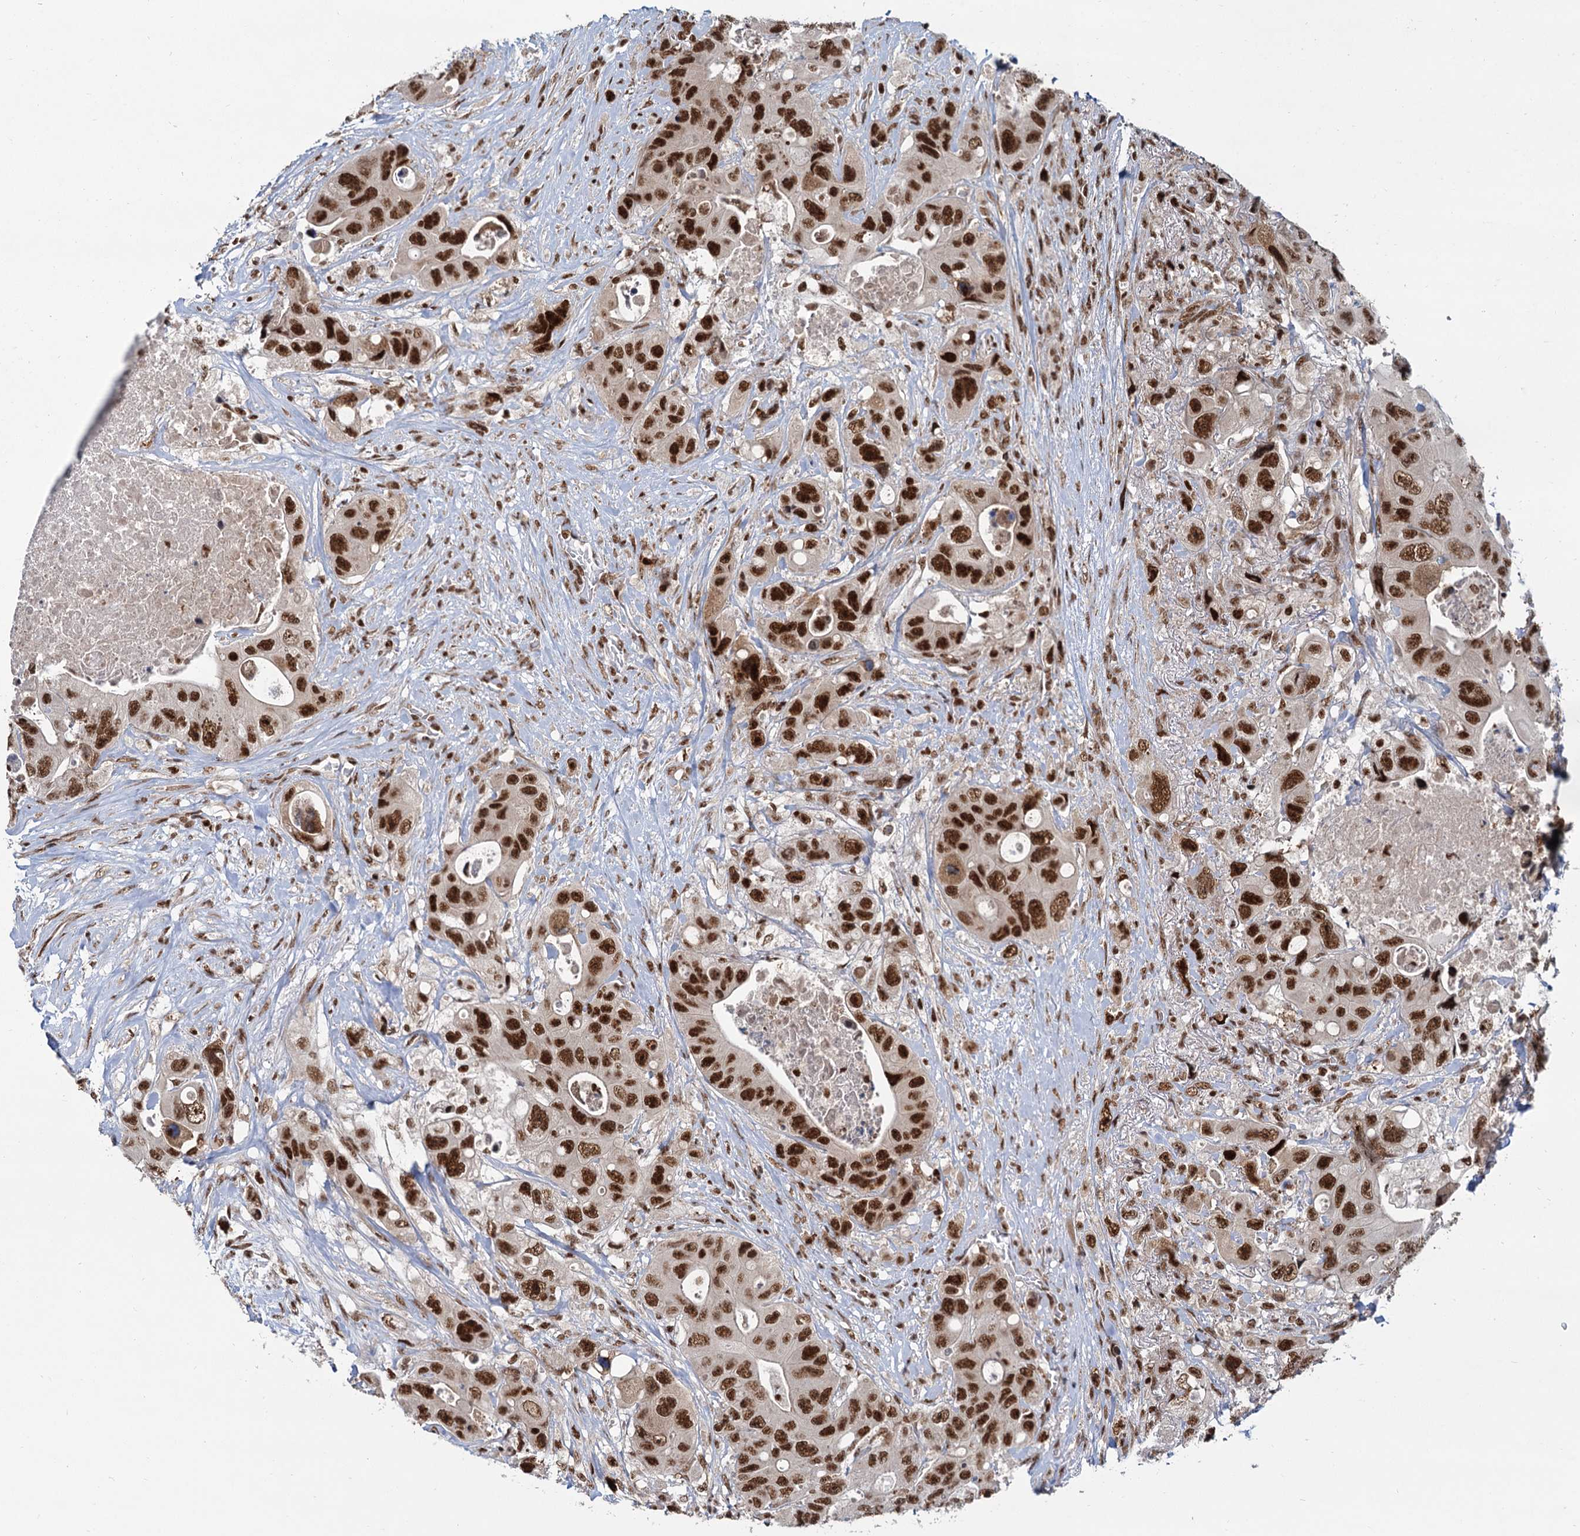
{"staining": {"intensity": "strong", "quantity": ">75%", "location": "cytoplasmic/membranous,nuclear"}, "tissue": "colorectal cancer", "cell_type": "Tumor cells", "image_type": "cancer", "snomed": [{"axis": "morphology", "description": "Adenocarcinoma, NOS"}, {"axis": "topography", "description": "Colon"}], "caption": "Adenocarcinoma (colorectal) was stained to show a protein in brown. There is high levels of strong cytoplasmic/membranous and nuclear positivity in approximately >75% of tumor cells. Nuclei are stained in blue.", "gene": "WBP4", "patient": {"sex": "female", "age": 46}}